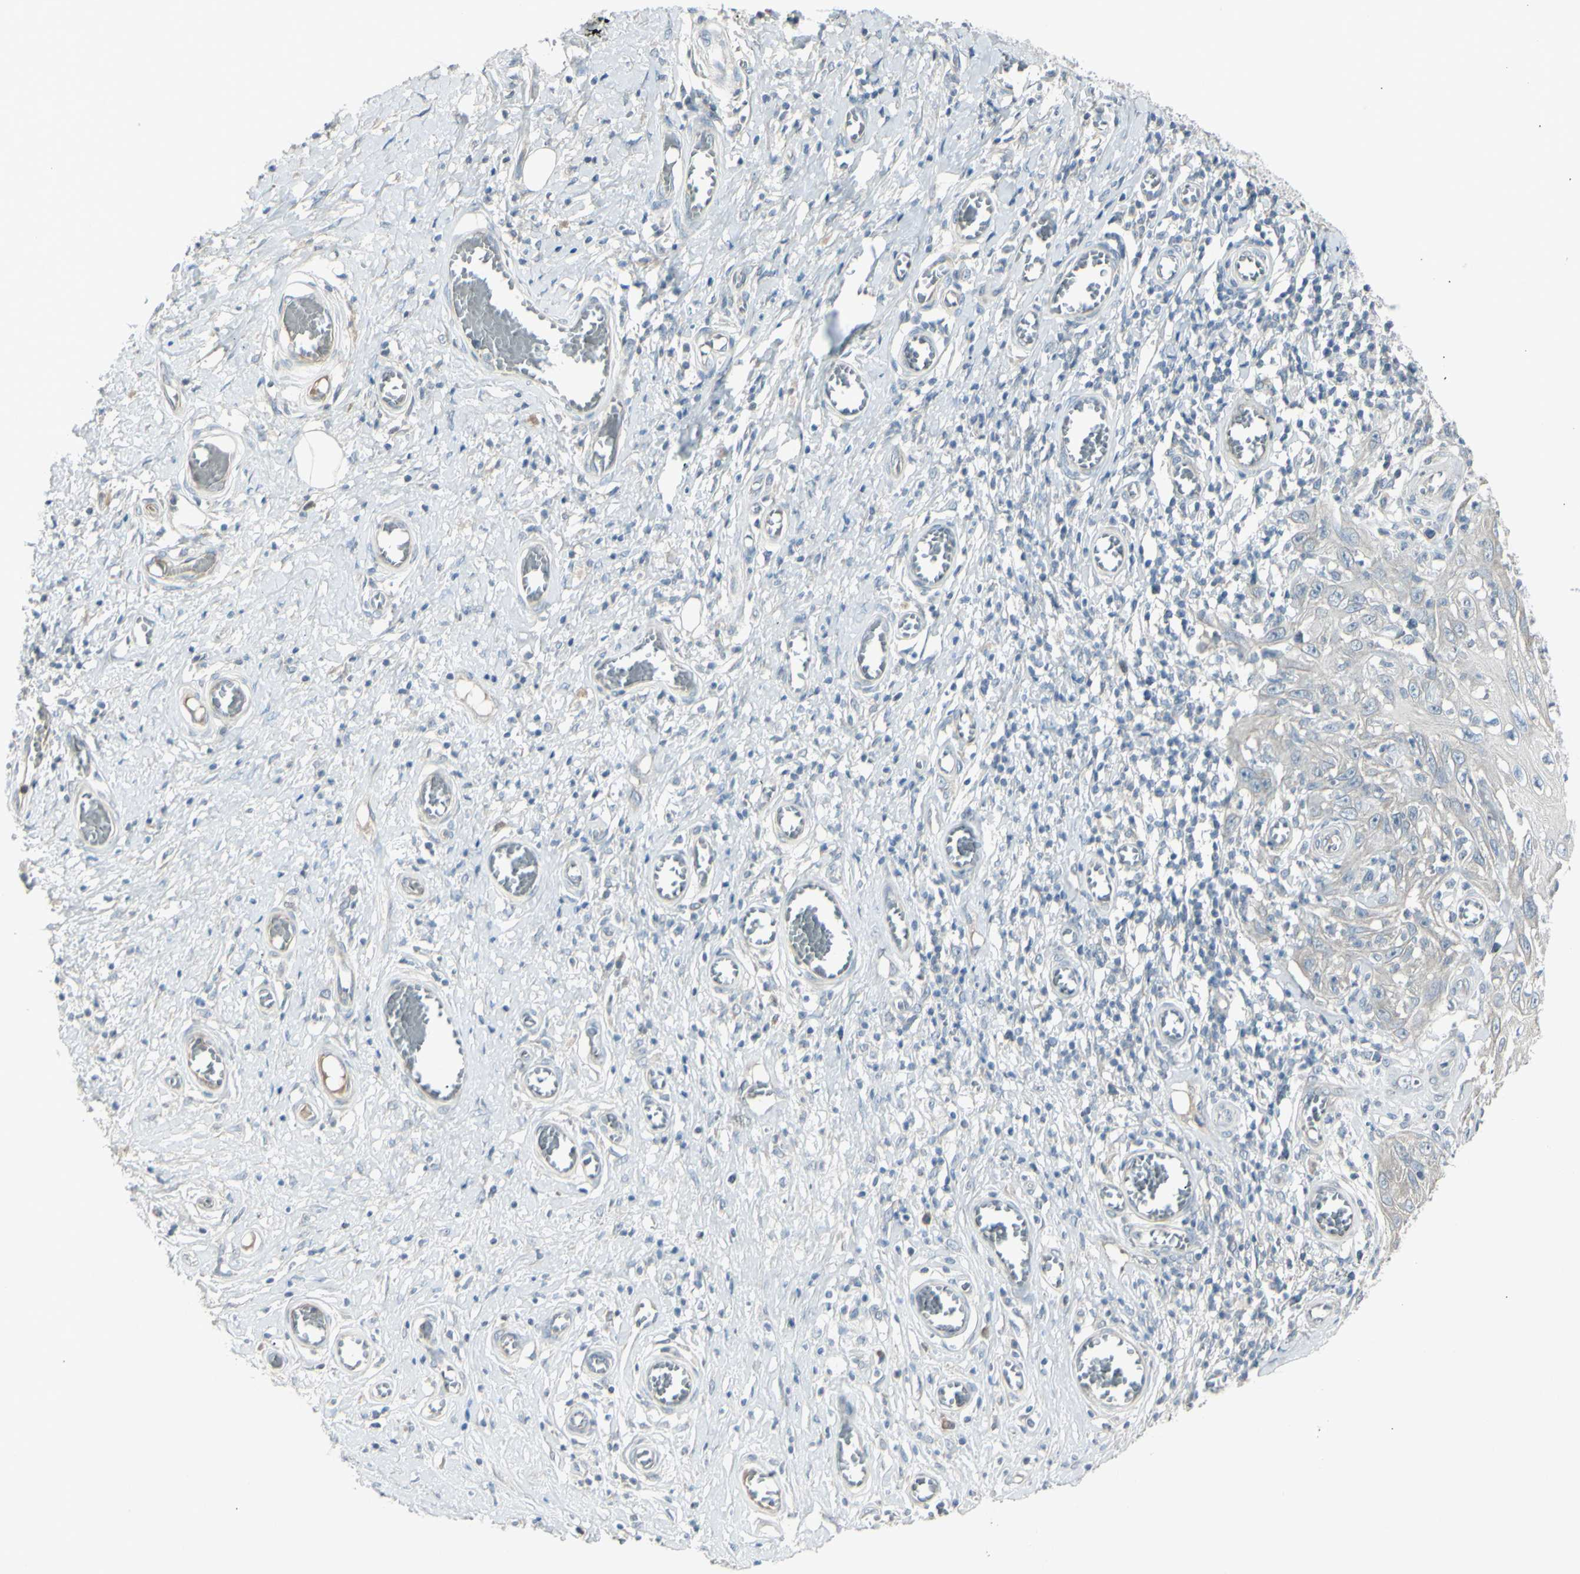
{"staining": {"intensity": "negative", "quantity": "none", "location": "none"}, "tissue": "skin cancer", "cell_type": "Tumor cells", "image_type": "cancer", "snomed": [{"axis": "morphology", "description": "Squamous cell carcinoma, NOS"}, {"axis": "topography", "description": "Skin"}], "caption": "This is an immunohistochemistry (IHC) histopathology image of skin cancer. There is no staining in tumor cells.", "gene": "SH3GL2", "patient": {"sex": "female", "age": 73}}